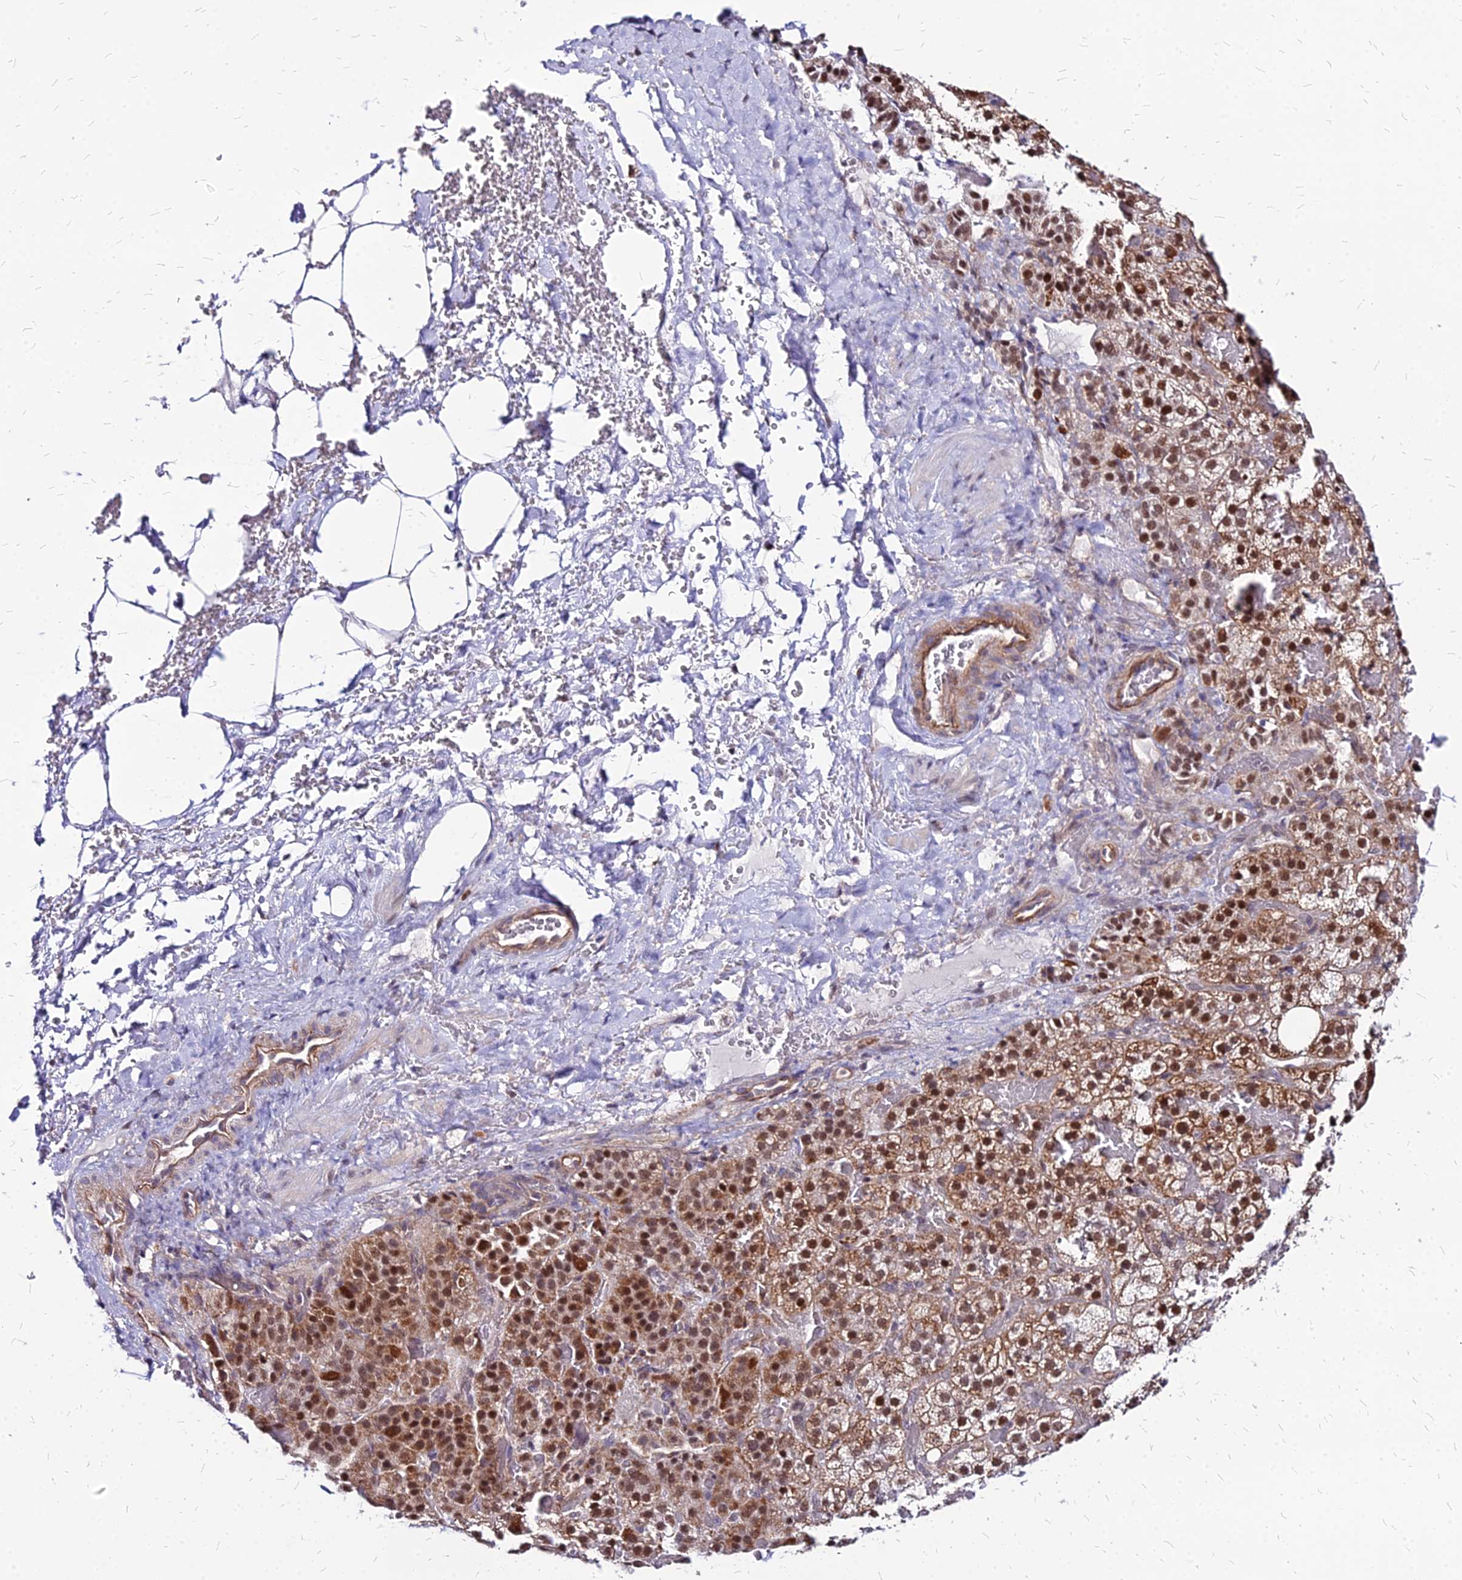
{"staining": {"intensity": "strong", "quantity": ">75%", "location": "cytoplasmic/membranous,nuclear"}, "tissue": "adrenal gland", "cell_type": "Glandular cells", "image_type": "normal", "snomed": [{"axis": "morphology", "description": "Normal tissue, NOS"}, {"axis": "topography", "description": "Adrenal gland"}], "caption": "The immunohistochemical stain highlights strong cytoplasmic/membranous,nuclear expression in glandular cells of unremarkable adrenal gland. The protein is stained brown, and the nuclei are stained in blue (DAB IHC with brightfield microscopy, high magnification).", "gene": "FDX2", "patient": {"sex": "male", "age": 57}}